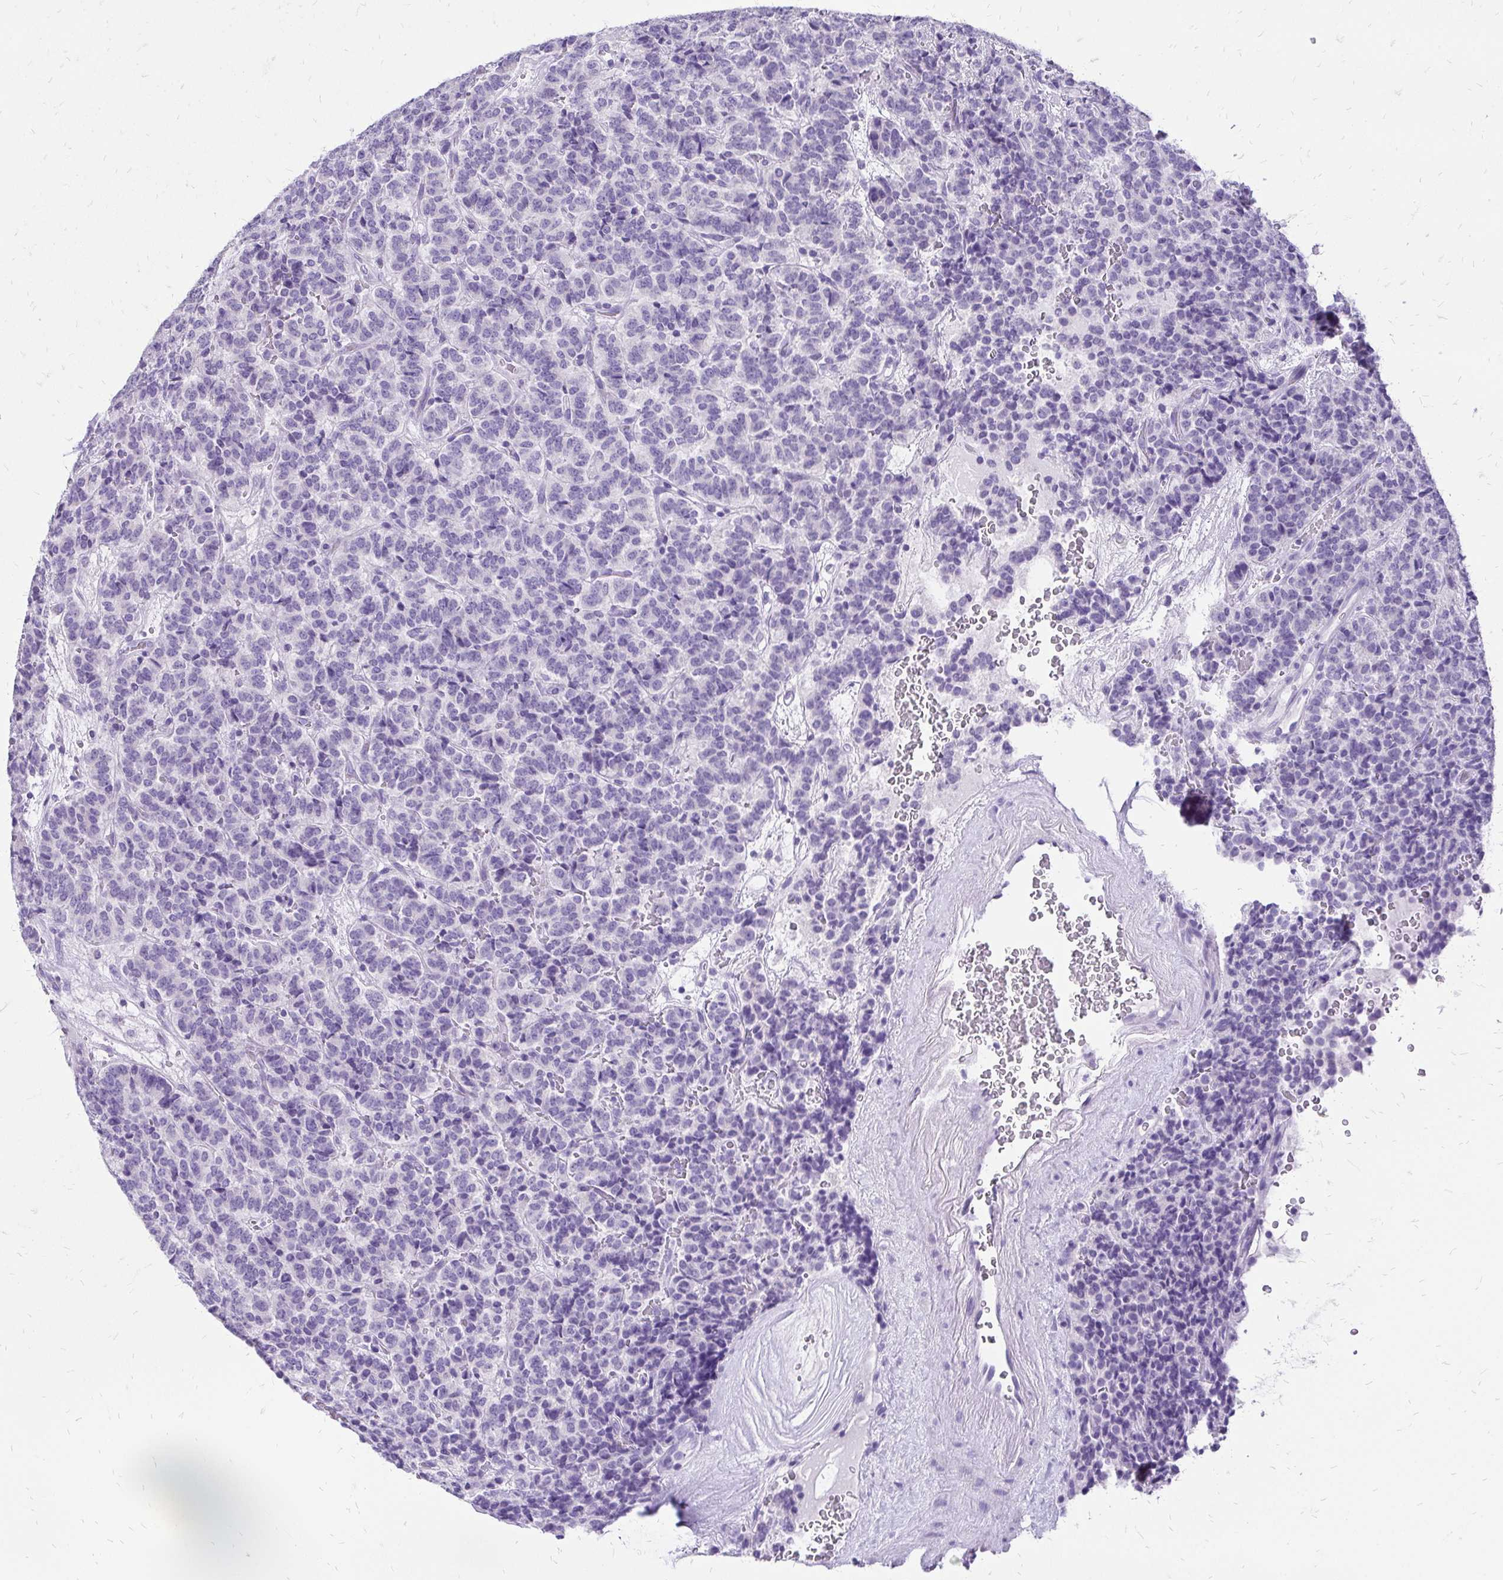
{"staining": {"intensity": "negative", "quantity": "none", "location": "none"}, "tissue": "carcinoid", "cell_type": "Tumor cells", "image_type": "cancer", "snomed": [{"axis": "morphology", "description": "Carcinoid, malignant, NOS"}, {"axis": "topography", "description": "Pancreas"}], "caption": "Malignant carcinoid was stained to show a protein in brown. There is no significant expression in tumor cells. The staining is performed using DAB brown chromogen with nuclei counter-stained in using hematoxylin.", "gene": "SLC32A1", "patient": {"sex": "male", "age": 36}}